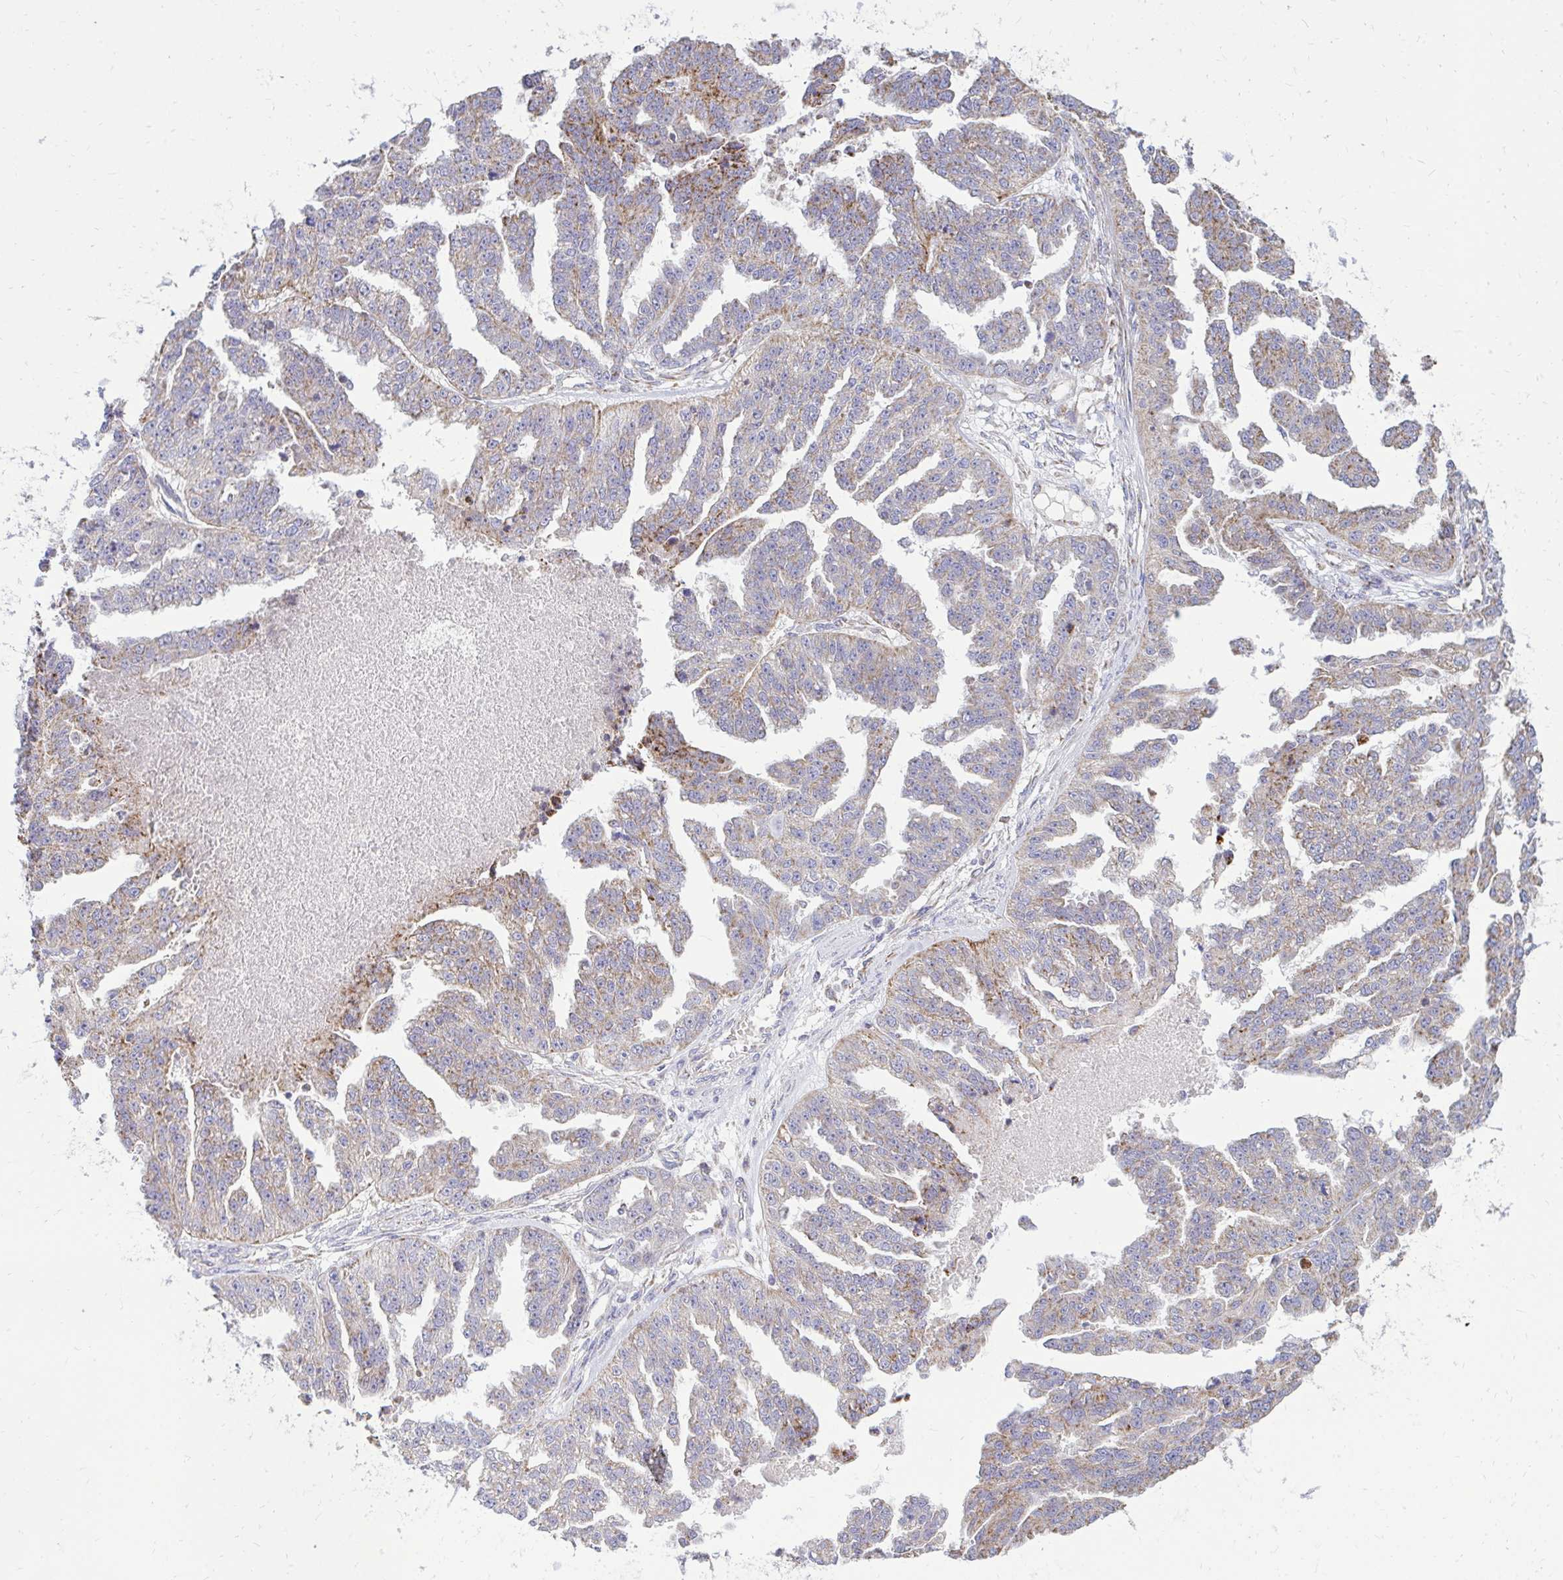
{"staining": {"intensity": "weak", "quantity": "25%-75%", "location": "cytoplasmic/membranous"}, "tissue": "ovarian cancer", "cell_type": "Tumor cells", "image_type": "cancer", "snomed": [{"axis": "morphology", "description": "Cystadenocarcinoma, serous, NOS"}, {"axis": "topography", "description": "Ovary"}], "caption": "About 25%-75% of tumor cells in human ovarian cancer (serous cystadenocarcinoma) demonstrate weak cytoplasmic/membranous protein expression as visualized by brown immunohistochemical staining.", "gene": "OR10R2", "patient": {"sex": "female", "age": 58}}